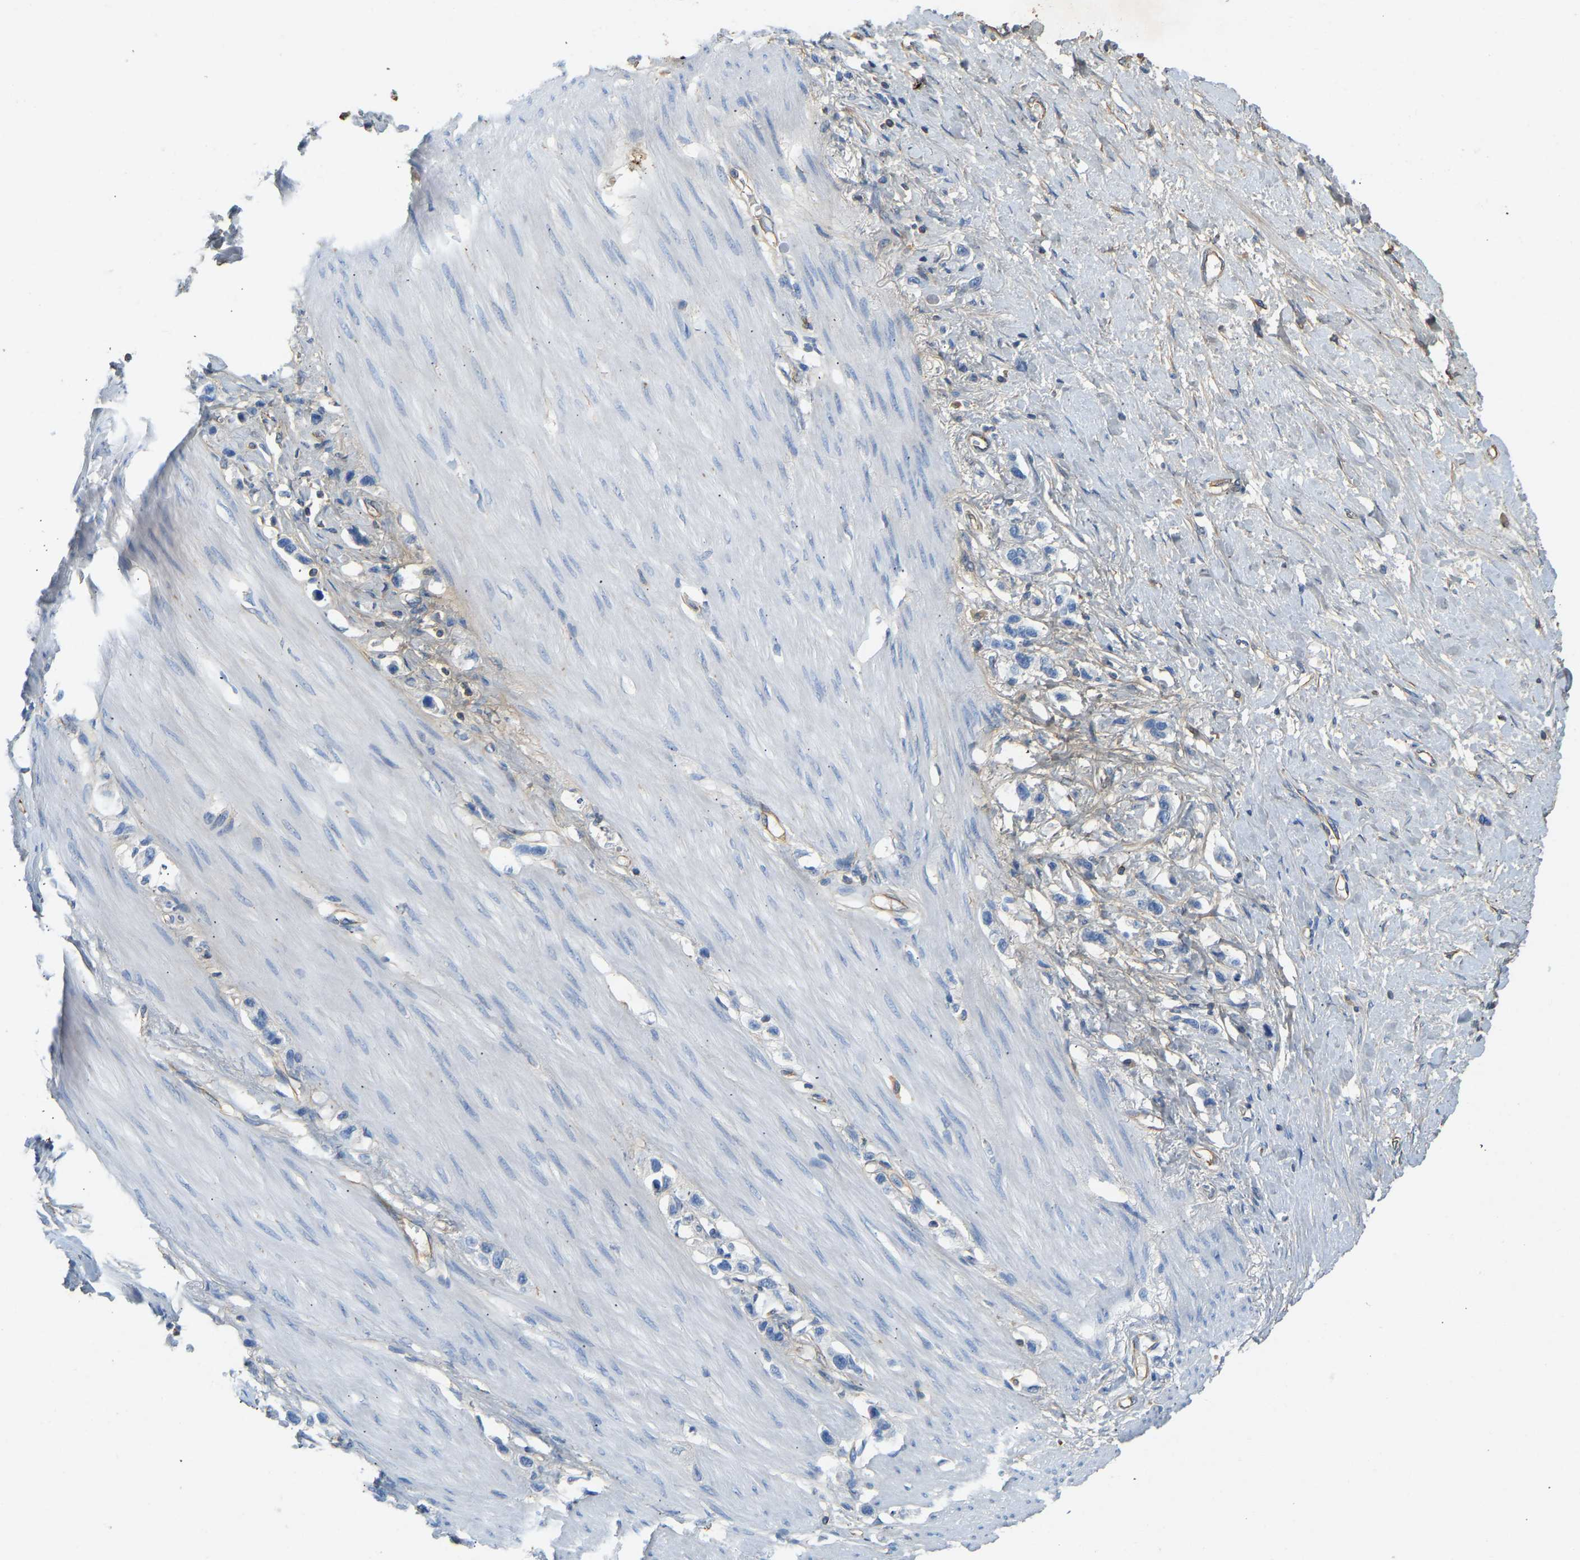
{"staining": {"intensity": "negative", "quantity": "none", "location": "none"}, "tissue": "stomach cancer", "cell_type": "Tumor cells", "image_type": "cancer", "snomed": [{"axis": "morphology", "description": "Adenocarcinoma, NOS"}, {"axis": "topography", "description": "Stomach"}], "caption": "There is no significant positivity in tumor cells of stomach cancer (adenocarcinoma).", "gene": "TECTA", "patient": {"sex": "female", "age": 65}}